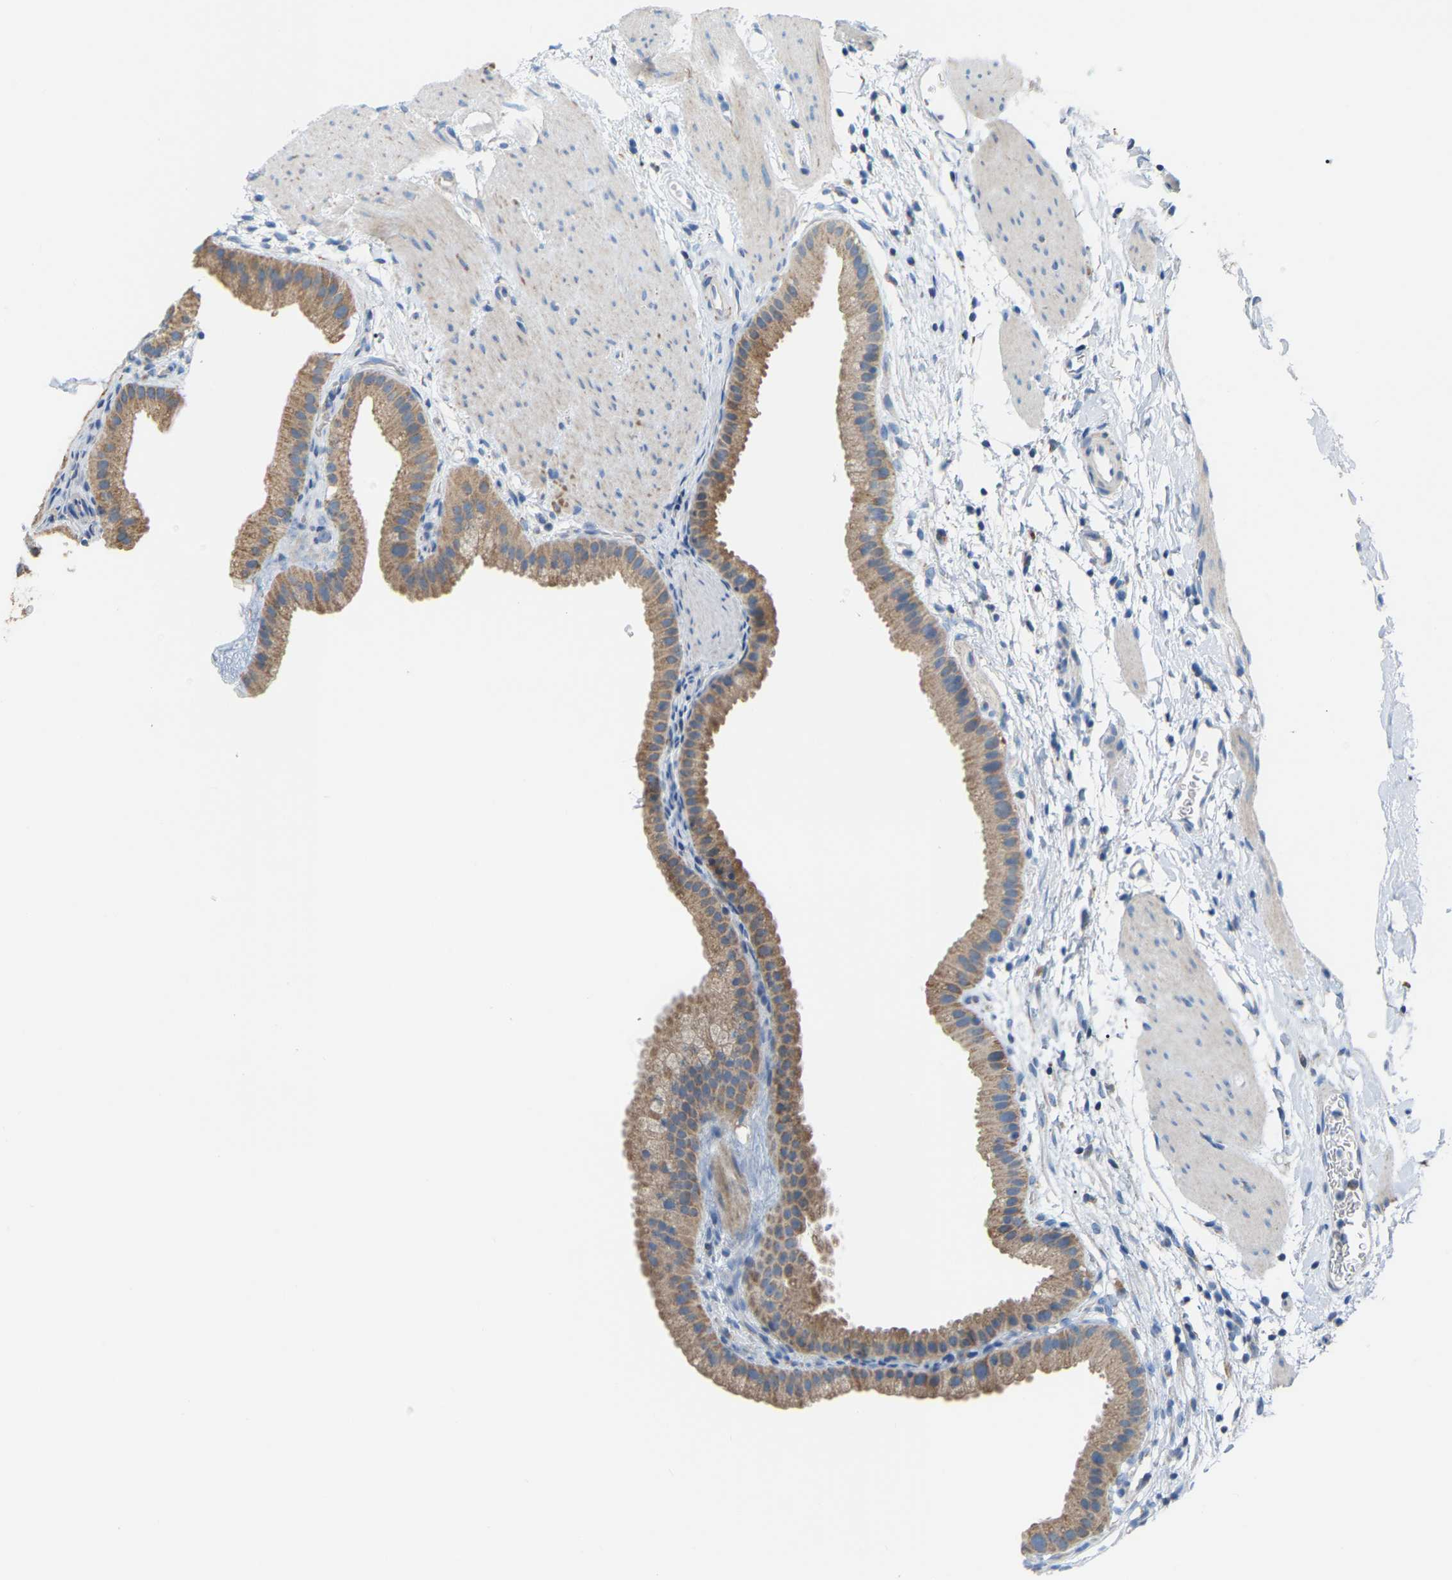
{"staining": {"intensity": "moderate", "quantity": ">75%", "location": "cytoplasmic/membranous"}, "tissue": "gallbladder", "cell_type": "Glandular cells", "image_type": "normal", "snomed": [{"axis": "morphology", "description": "Normal tissue, NOS"}, {"axis": "topography", "description": "Gallbladder"}], "caption": "Protein positivity by immunohistochemistry (IHC) exhibits moderate cytoplasmic/membranous positivity in about >75% of glandular cells in normal gallbladder.", "gene": "CROT", "patient": {"sex": "female", "age": 64}}